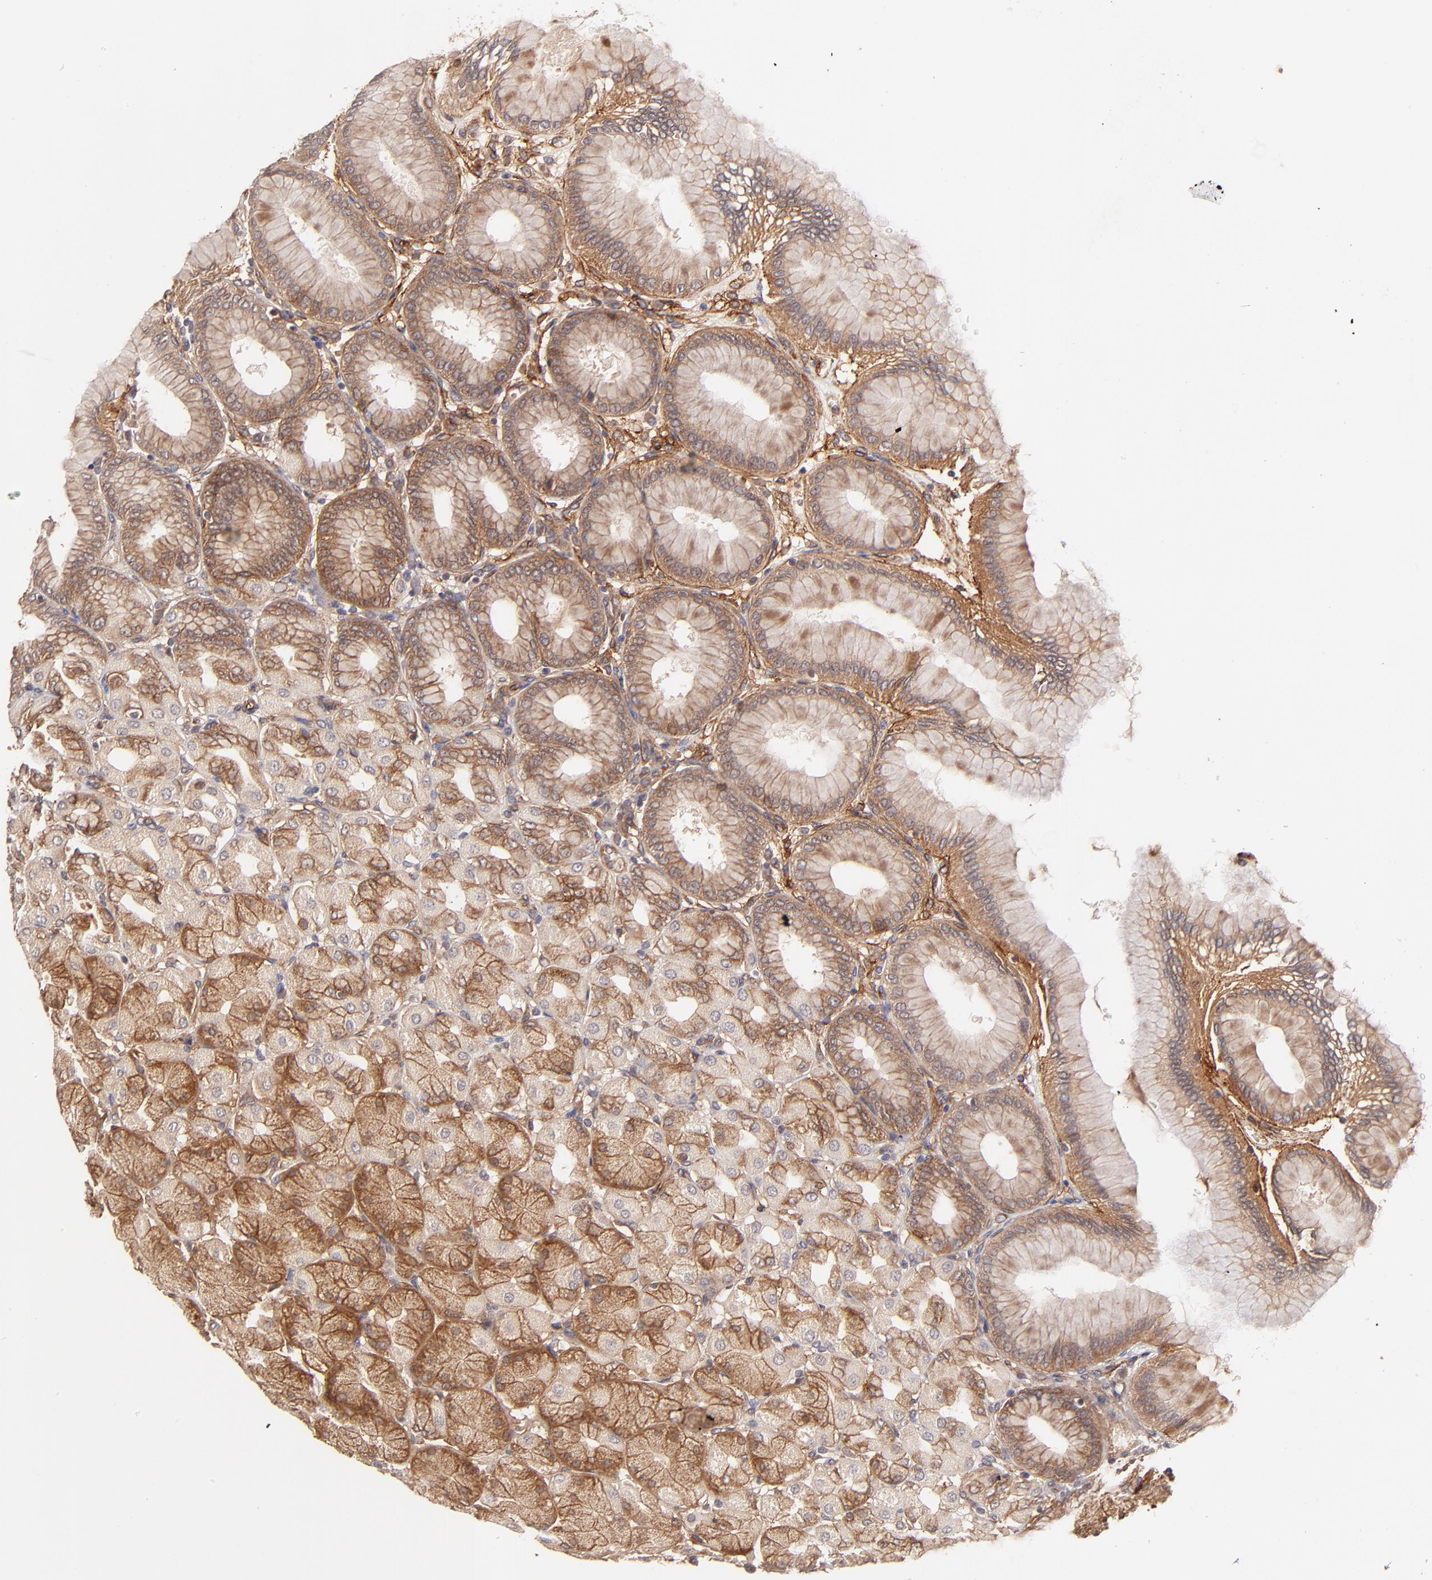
{"staining": {"intensity": "strong", "quantity": ">75%", "location": "cytoplasmic/membranous"}, "tissue": "stomach", "cell_type": "Glandular cells", "image_type": "normal", "snomed": [{"axis": "morphology", "description": "Normal tissue, NOS"}, {"axis": "topography", "description": "Stomach, upper"}], "caption": "Immunohistochemical staining of normal stomach exhibits high levels of strong cytoplasmic/membranous expression in approximately >75% of glandular cells. Immunohistochemistry stains the protein in brown and the nuclei are stained blue.", "gene": "ITGB1", "patient": {"sex": "female", "age": 56}}